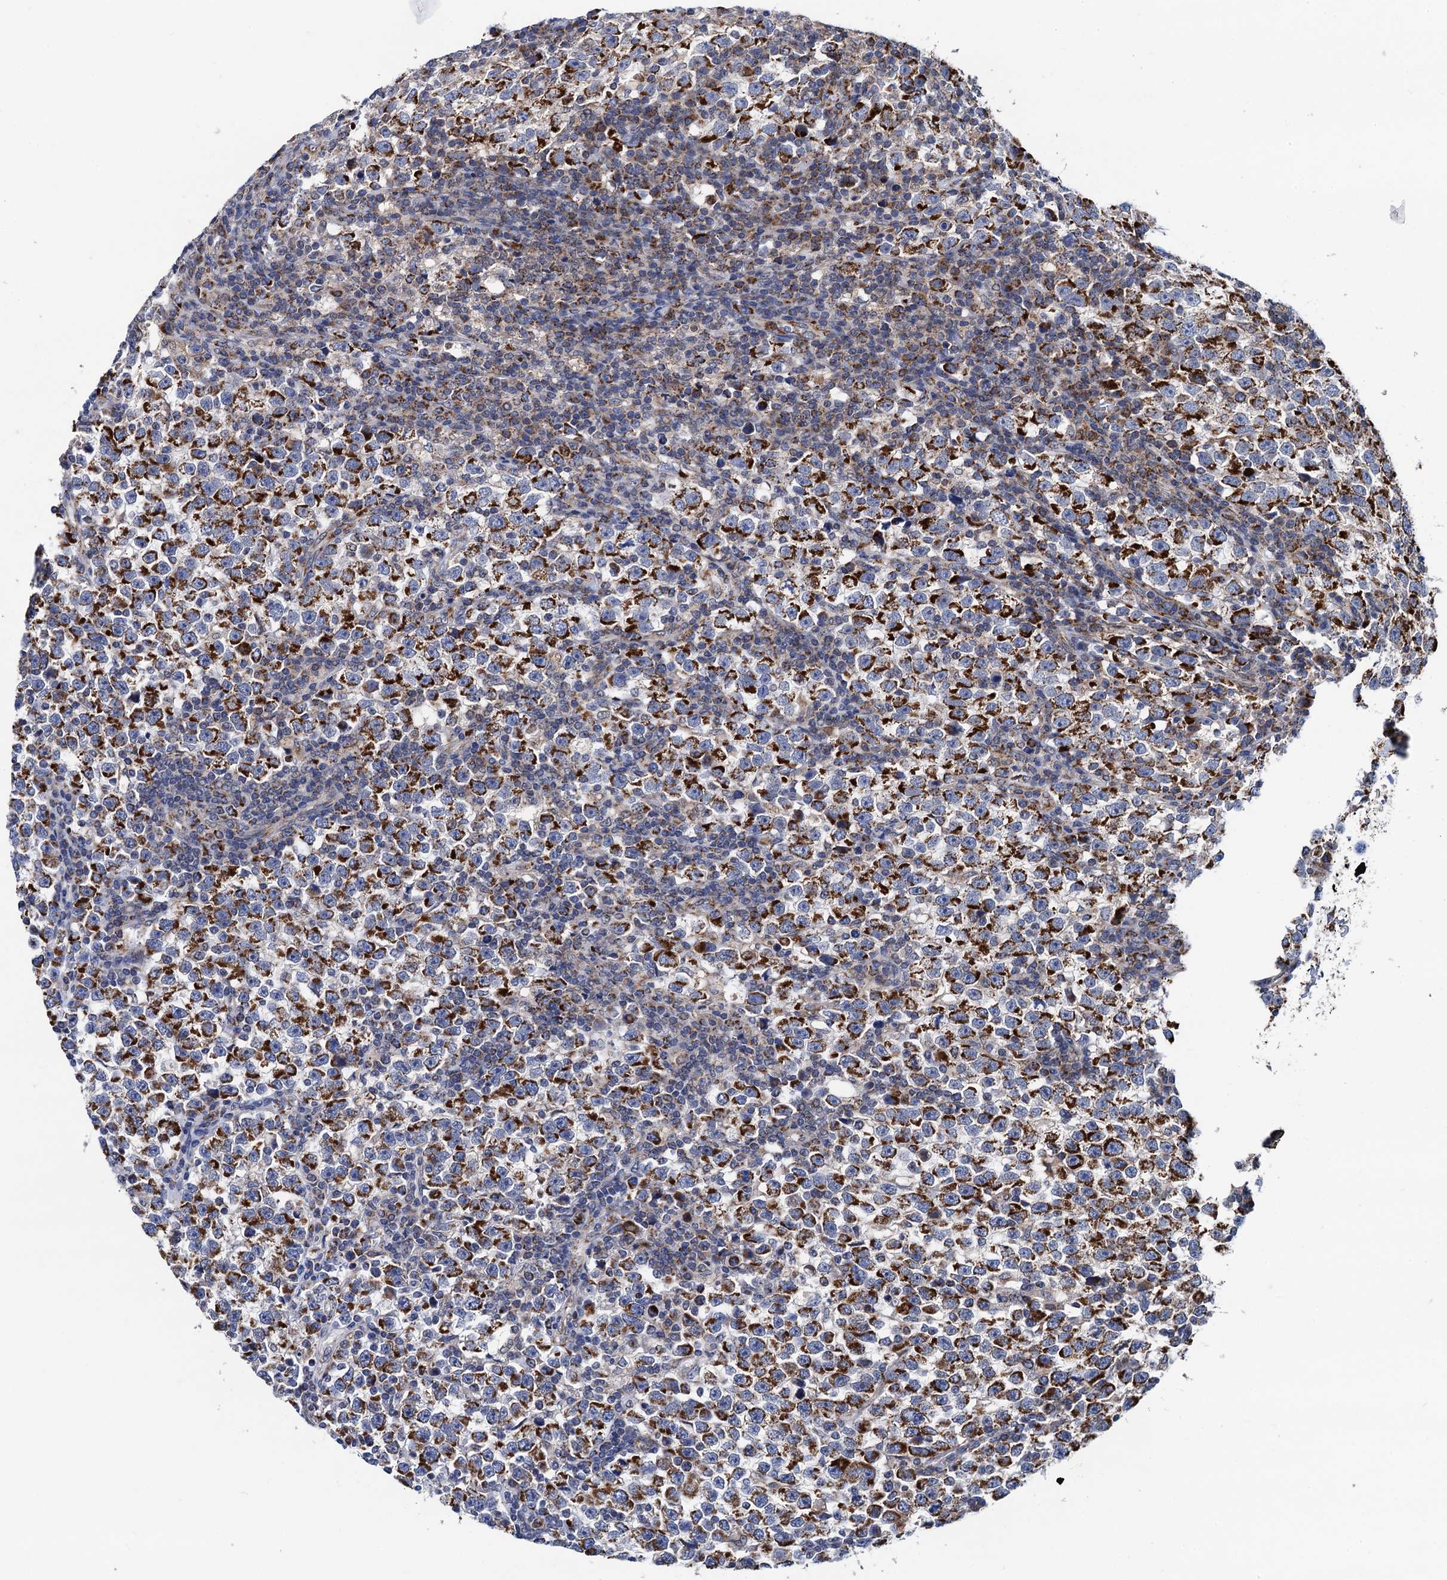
{"staining": {"intensity": "strong", "quantity": ">75%", "location": "cytoplasmic/membranous"}, "tissue": "testis cancer", "cell_type": "Tumor cells", "image_type": "cancer", "snomed": [{"axis": "morphology", "description": "Normal tissue, NOS"}, {"axis": "morphology", "description": "Seminoma, NOS"}, {"axis": "topography", "description": "Testis"}], "caption": "A high-resolution histopathology image shows immunohistochemistry staining of testis cancer (seminoma), which exhibits strong cytoplasmic/membranous staining in approximately >75% of tumor cells.", "gene": "PTCD3", "patient": {"sex": "male", "age": 43}}